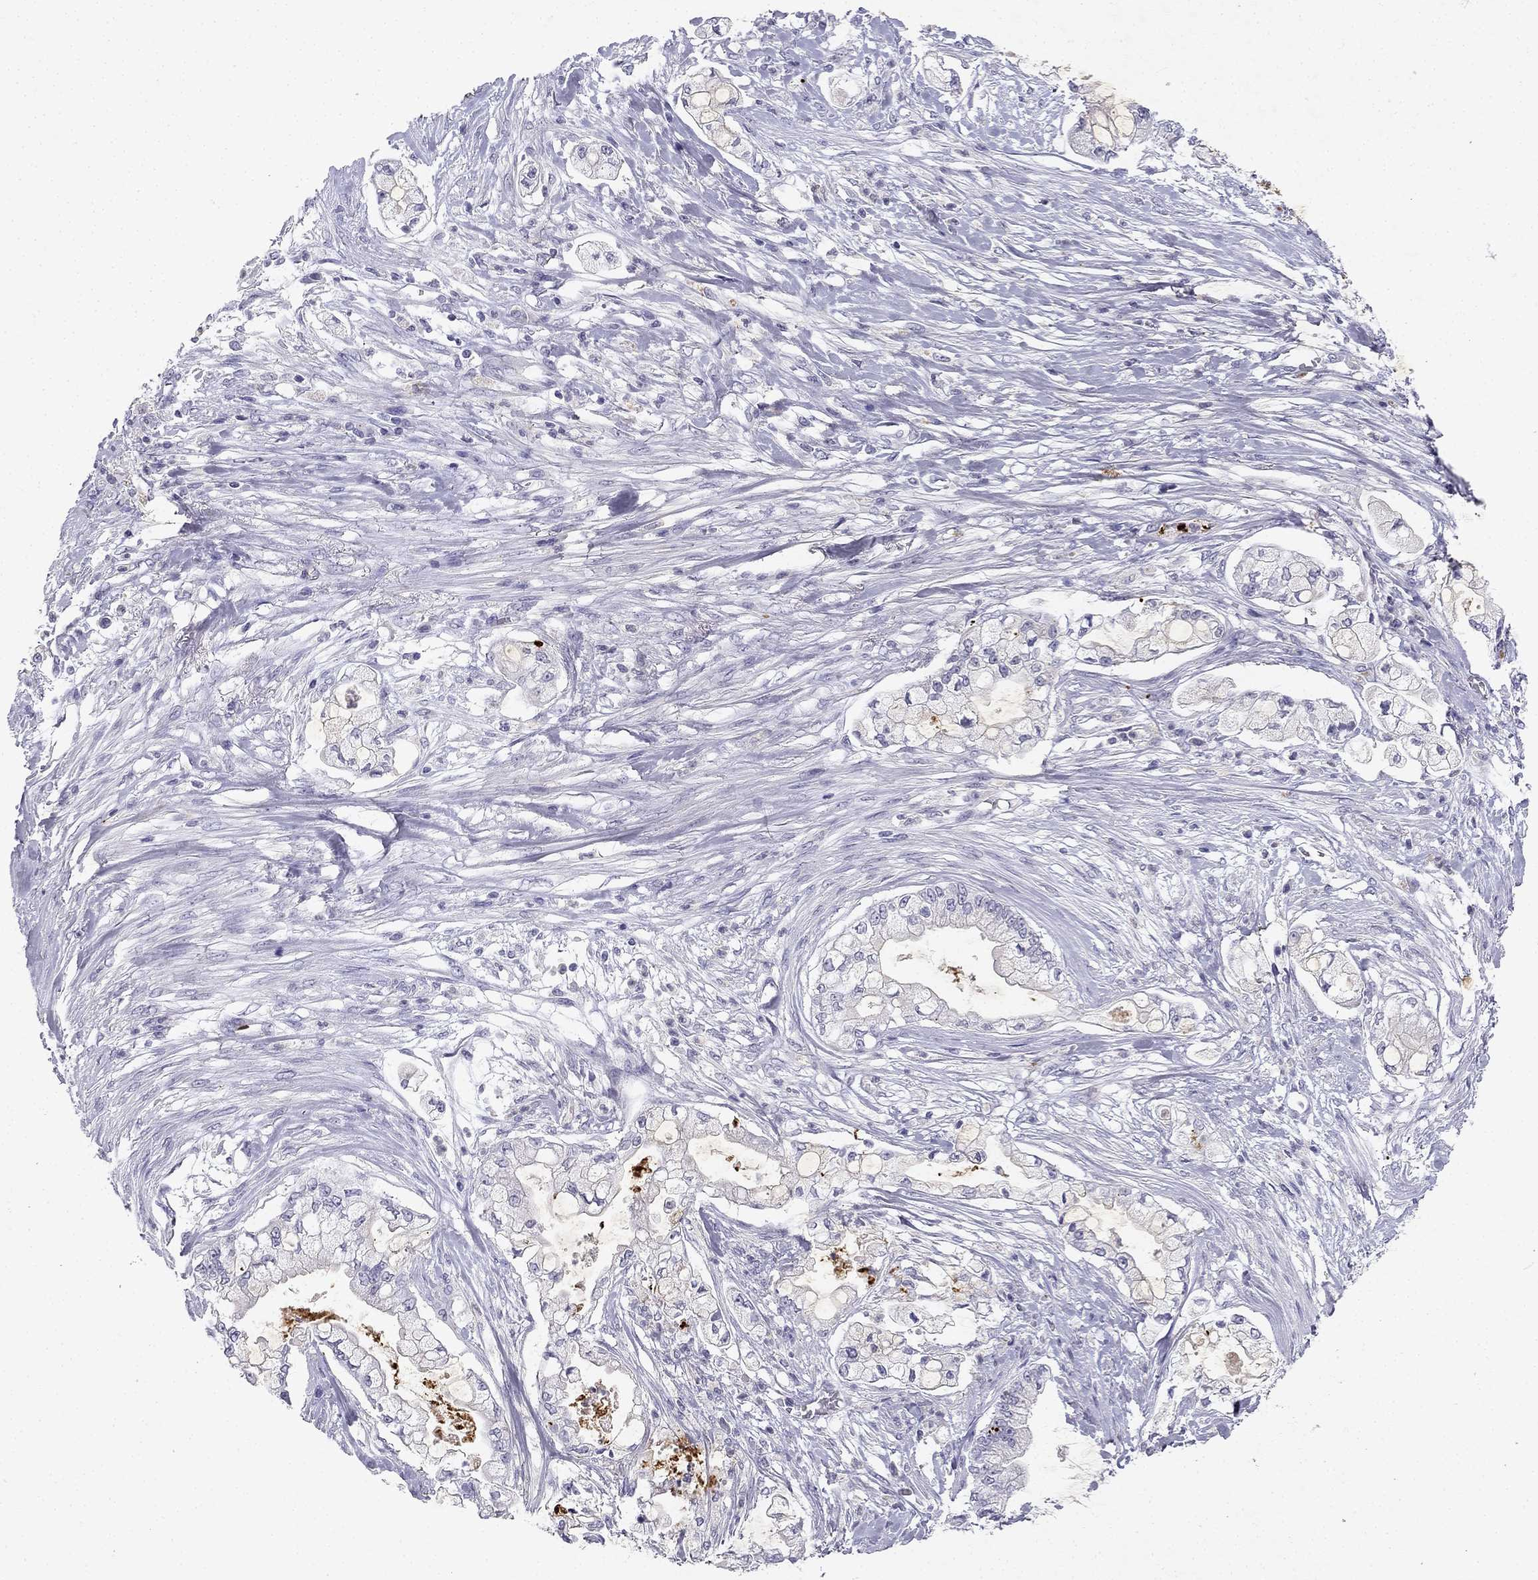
{"staining": {"intensity": "negative", "quantity": "none", "location": "none"}, "tissue": "pancreatic cancer", "cell_type": "Tumor cells", "image_type": "cancer", "snomed": [{"axis": "morphology", "description": "Adenocarcinoma, NOS"}, {"axis": "topography", "description": "Pancreas"}], "caption": "Human pancreatic cancer stained for a protein using immunohistochemistry (IHC) shows no expression in tumor cells.", "gene": "SLC6A4", "patient": {"sex": "female", "age": 69}}